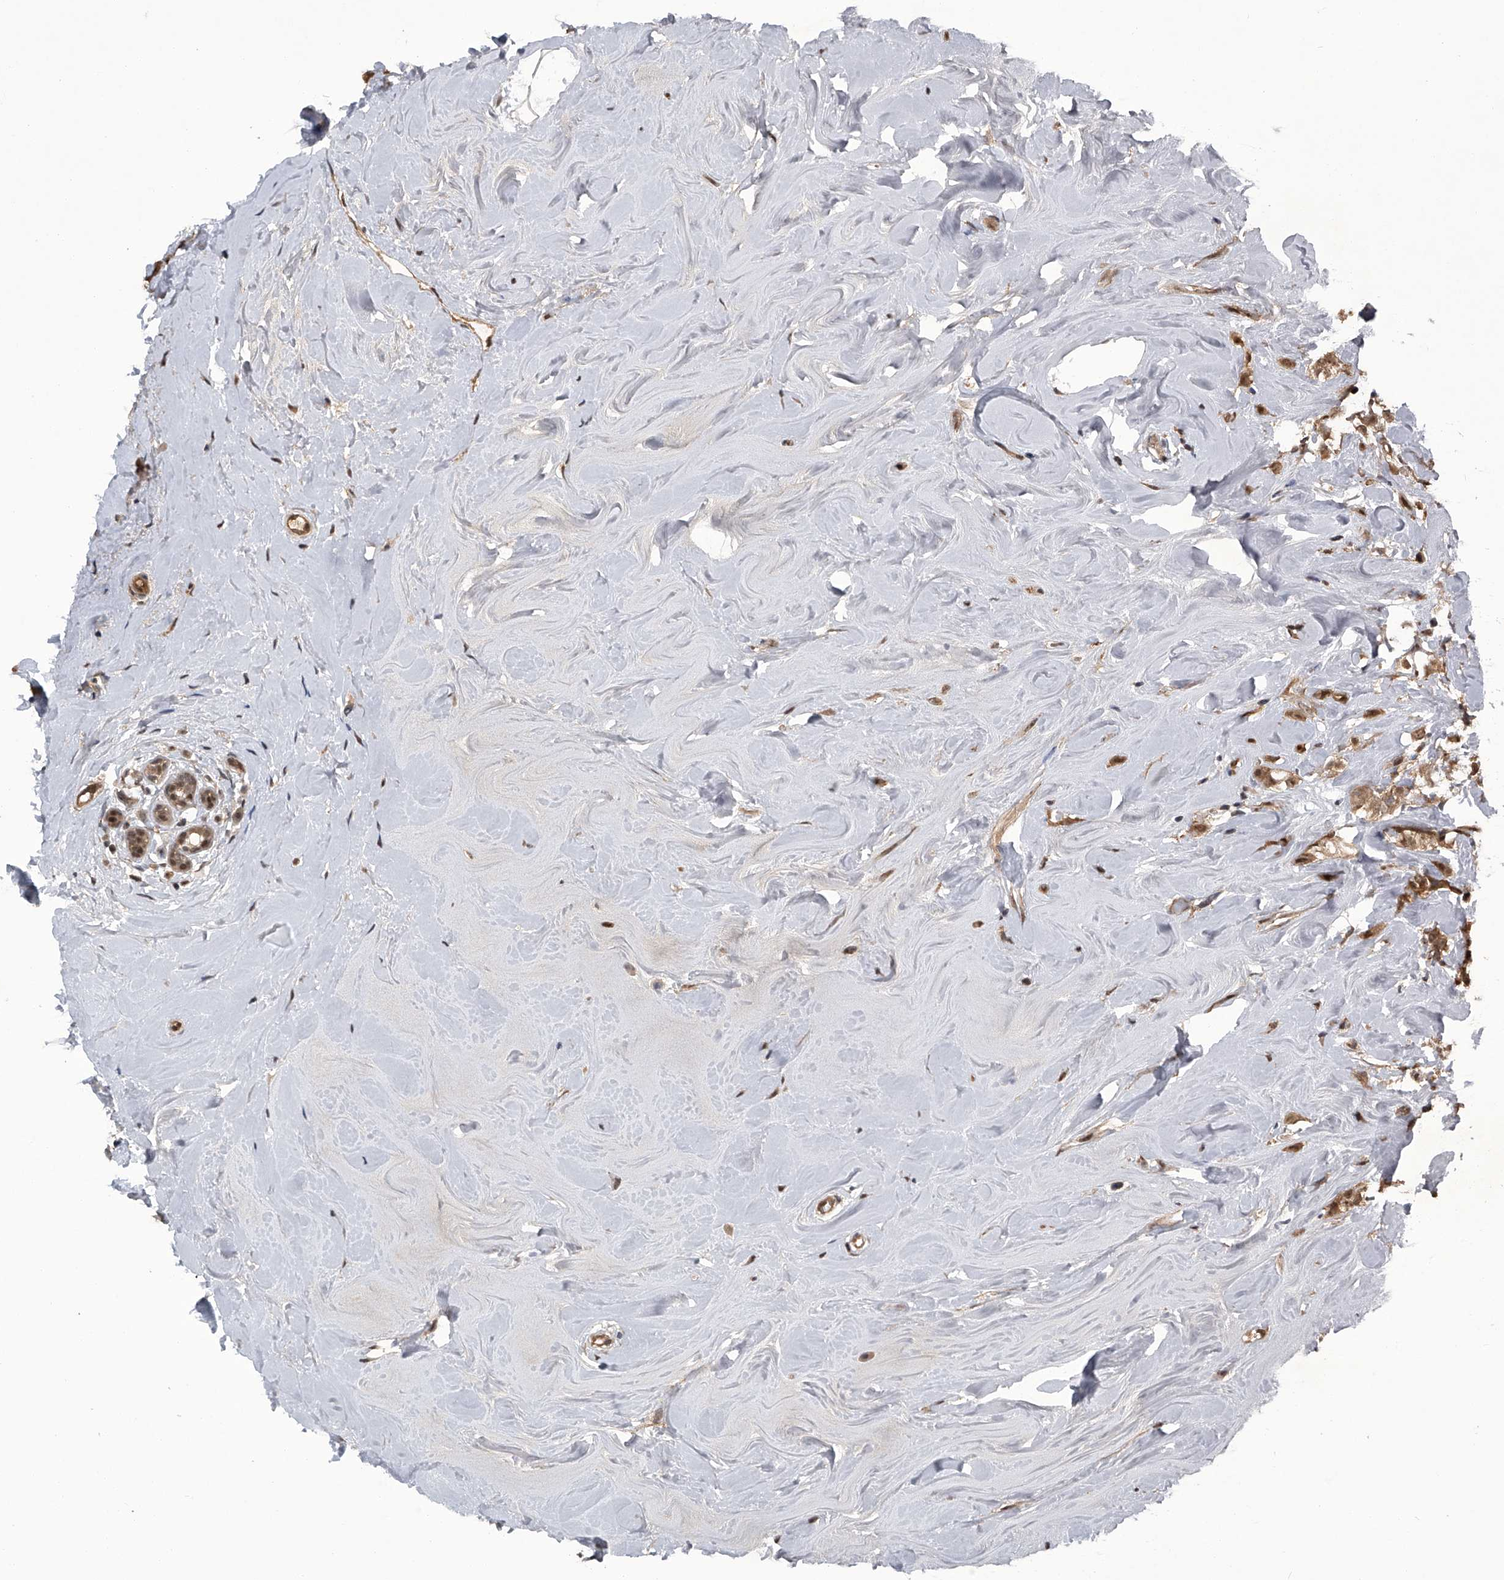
{"staining": {"intensity": "moderate", "quantity": ">75%", "location": "cytoplasmic/membranous,nuclear"}, "tissue": "breast cancer", "cell_type": "Tumor cells", "image_type": "cancer", "snomed": [{"axis": "morphology", "description": "Lobular carcinoma"}, {"axis": "topography", "description": "Breast"}], "caption": "Immunohistochemical staining of breast cancer shows moderate cytoplasmic/membranous and nuclear protein expression in approximately >75% of tumor cells.", "gene": "SLC12A8", "patient": {"sex": "female", "age": 47}}